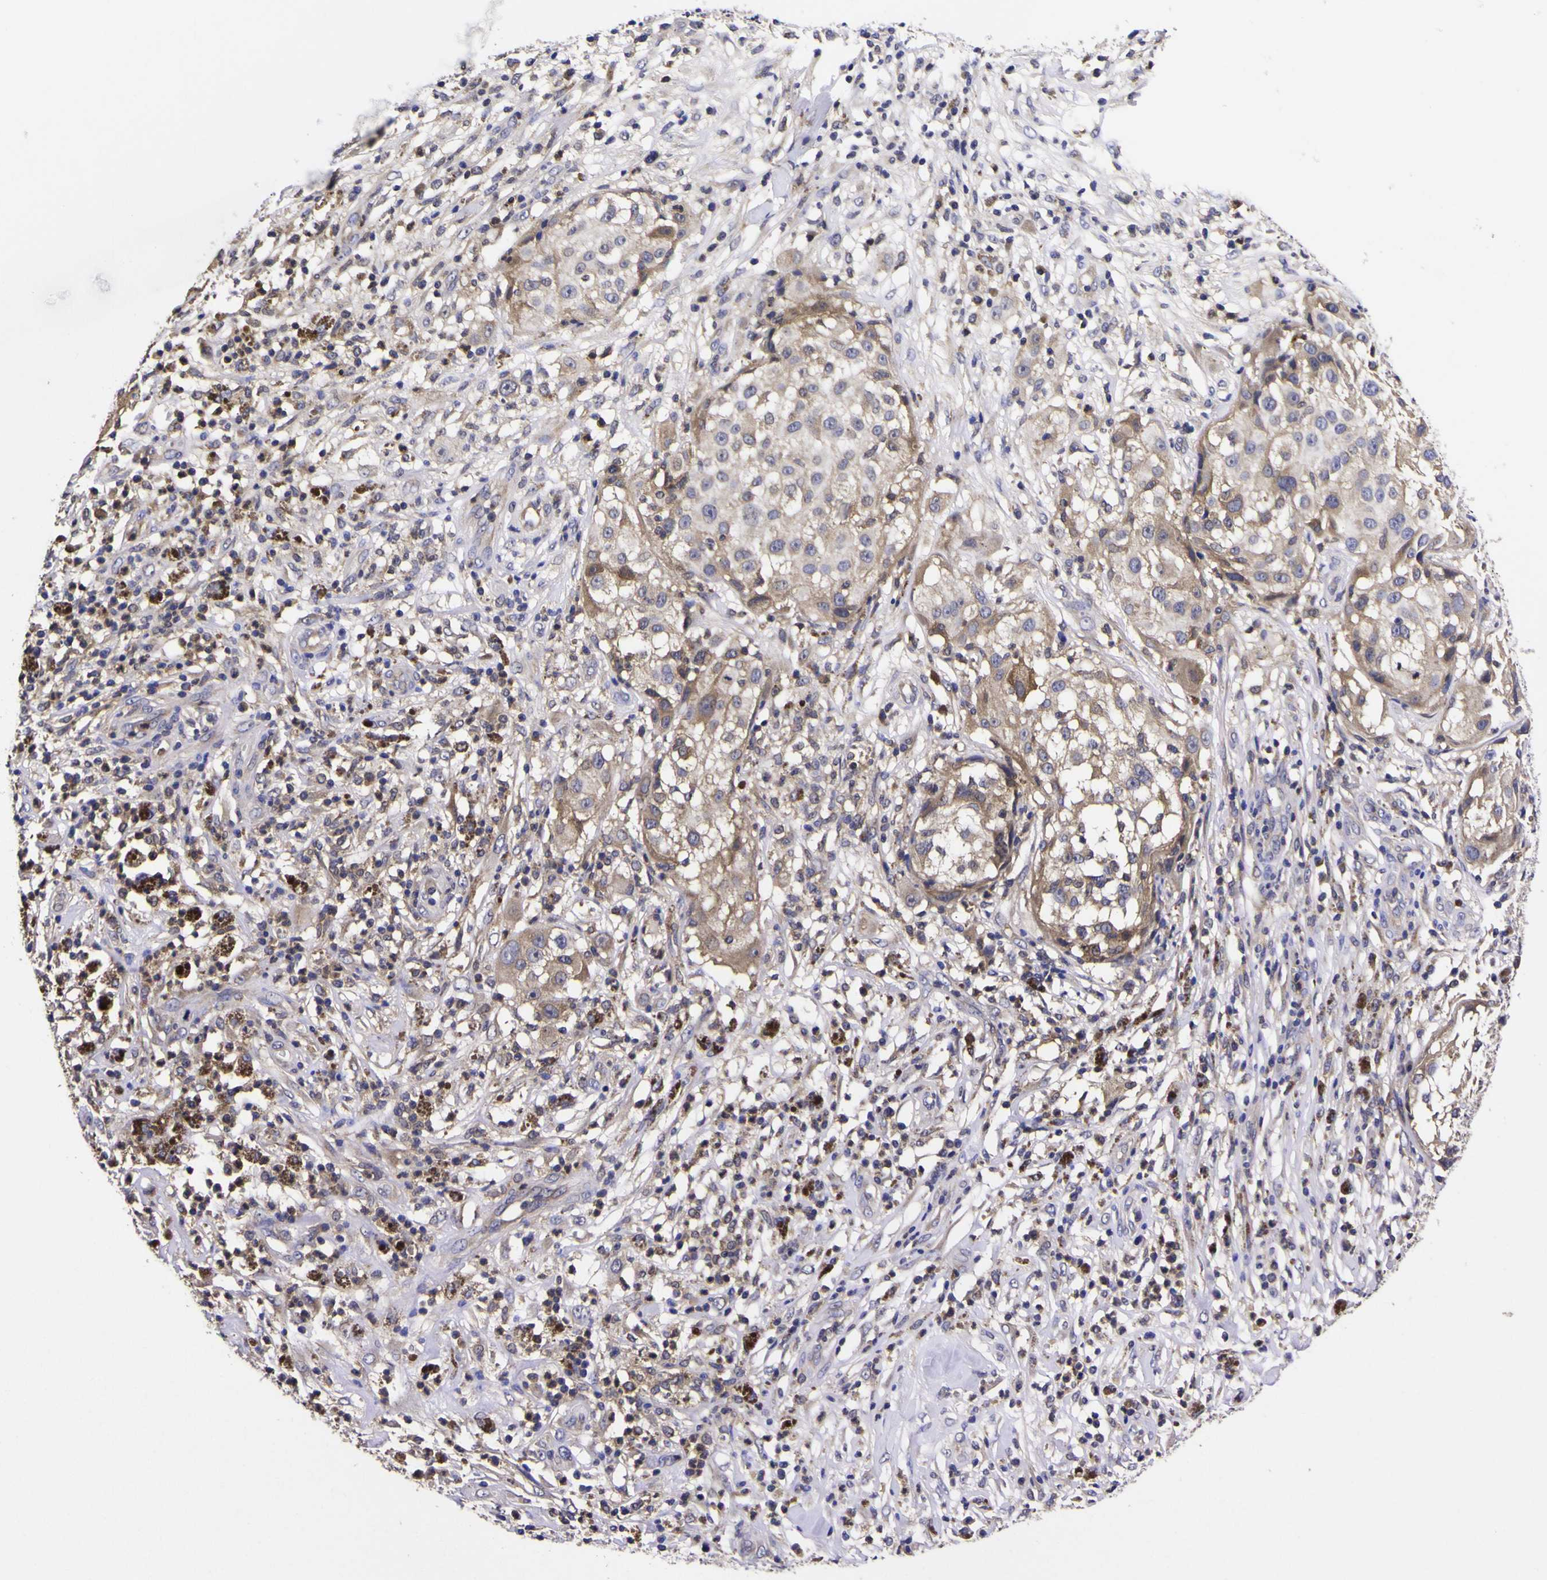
{"staining": {"intensity": "weak", "quantity": "25%-75%", "location": "cytoplasmic/membranous"}, "tissue": "melanoma", "cell_type": "Tumor cells", "image_type": "cancer", "snomed": [{"axis": "morphology", "description": "Necrosis, NOS"}, {"axis": "morphology", "description": "Malignant melanoma, NOS"}, {"axis": "topography", "description": "Skin"}], "caption": "A low amount of weak cytoplasmic/membranous positivity is present in approximately 25%-75% of tumor cells in melanoma tissue.", "gene": "MAPK14", "patient": {"sex": "female", "age": 87}}